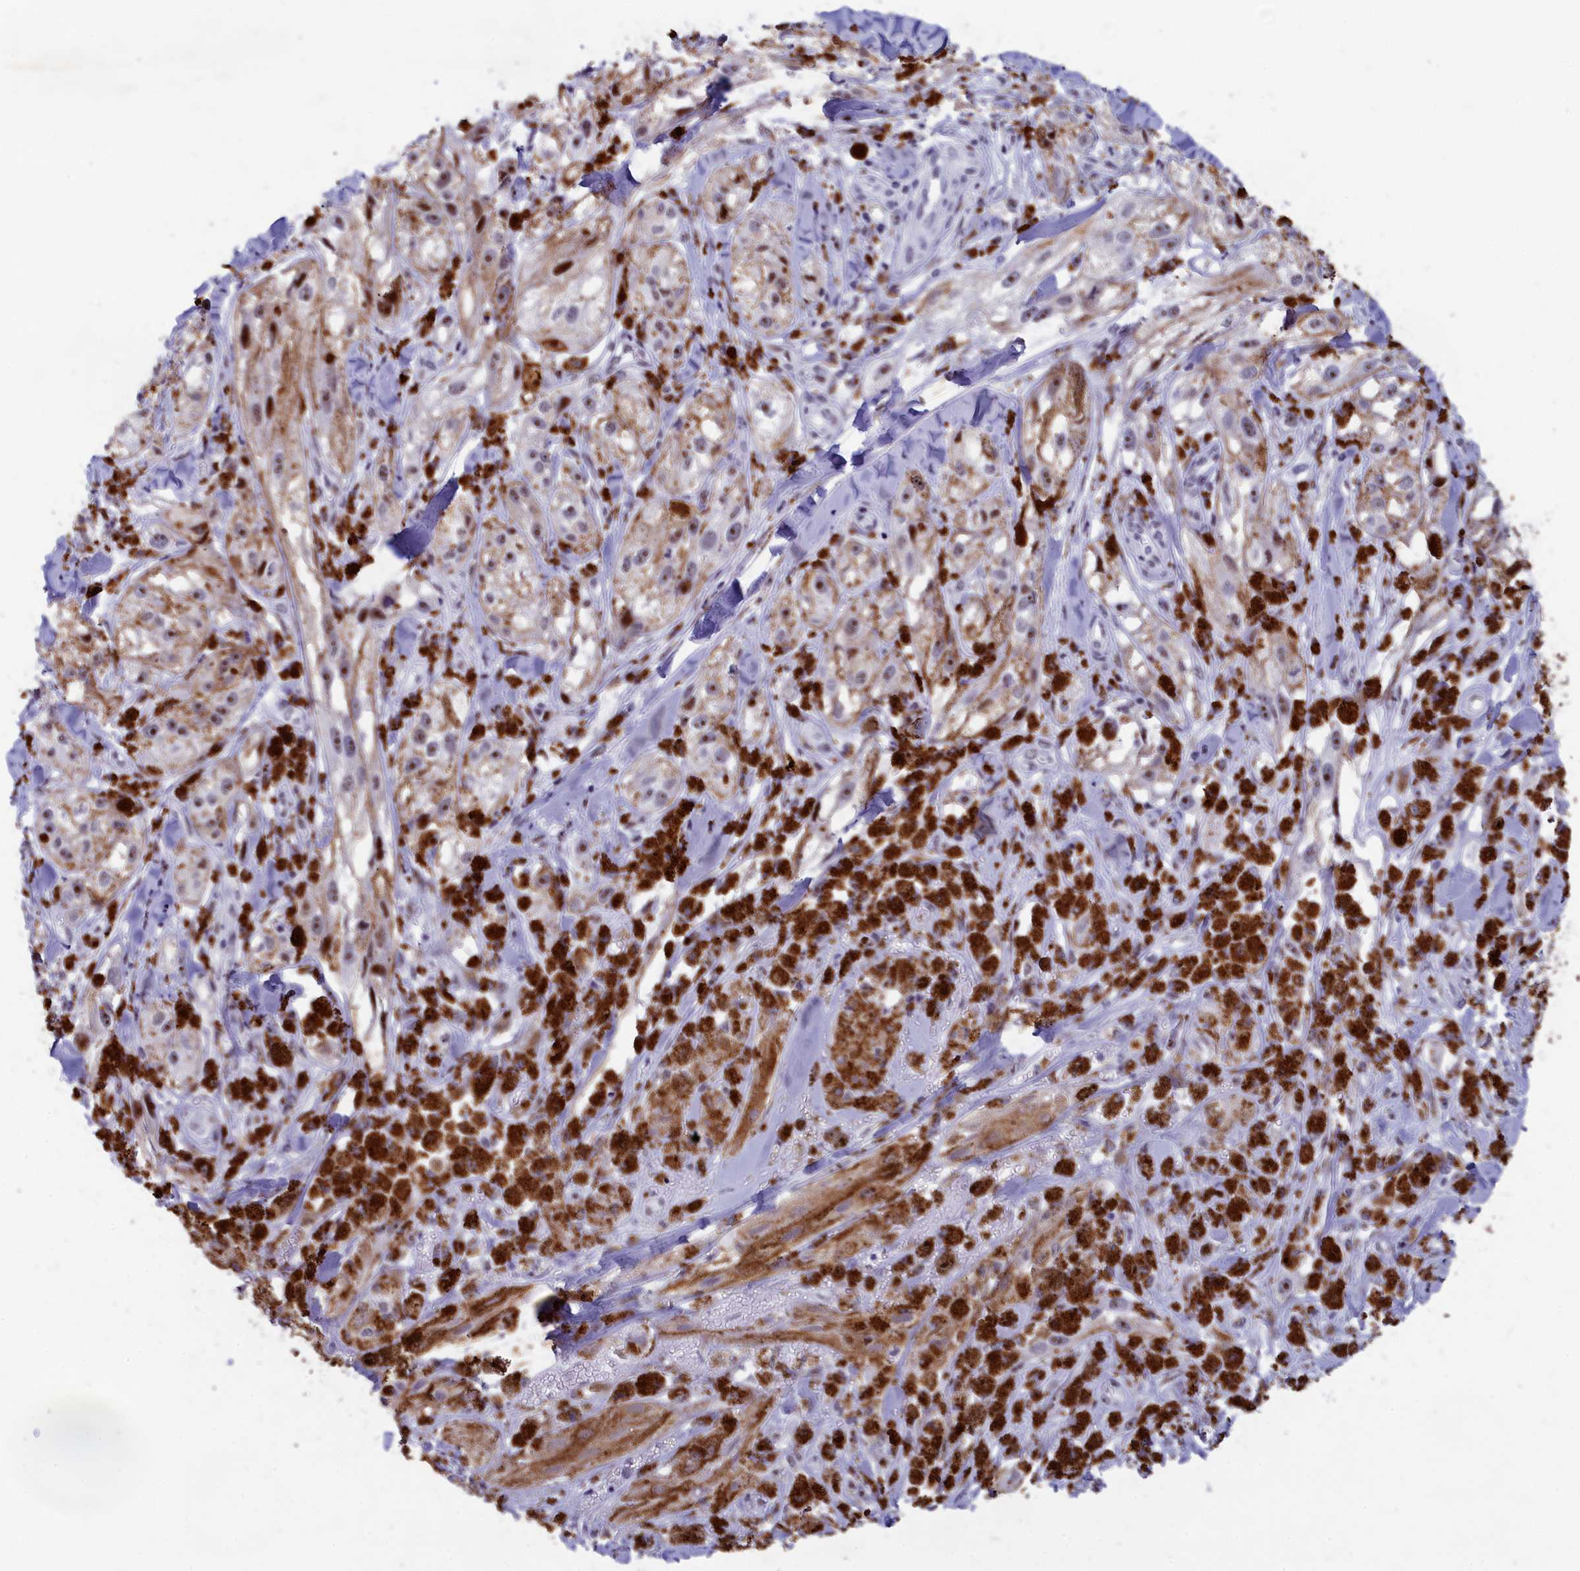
{"staining": {"intensity": "negative", "quantity": "none", "location": "none"}, "tissue": "melanoma", "cell_type": "Tumor cells", "image_type": "cancer", "snomed": [{"axis": "morphology", "description": "Malignant melanoma, NOS"}, {"axis": "topography", "description": "Skin"}], "caption": "DAB immunohistochemical staining of malignant melanoma reveals no significant staining in tumor cells. (Stains: DAB immunohistochemistry with hematoxylin counter stain, Microscopy: brightfield microscopy at high magnification).", "gene": "NSA2", "patient": {"sex": "male", "age": 88}}